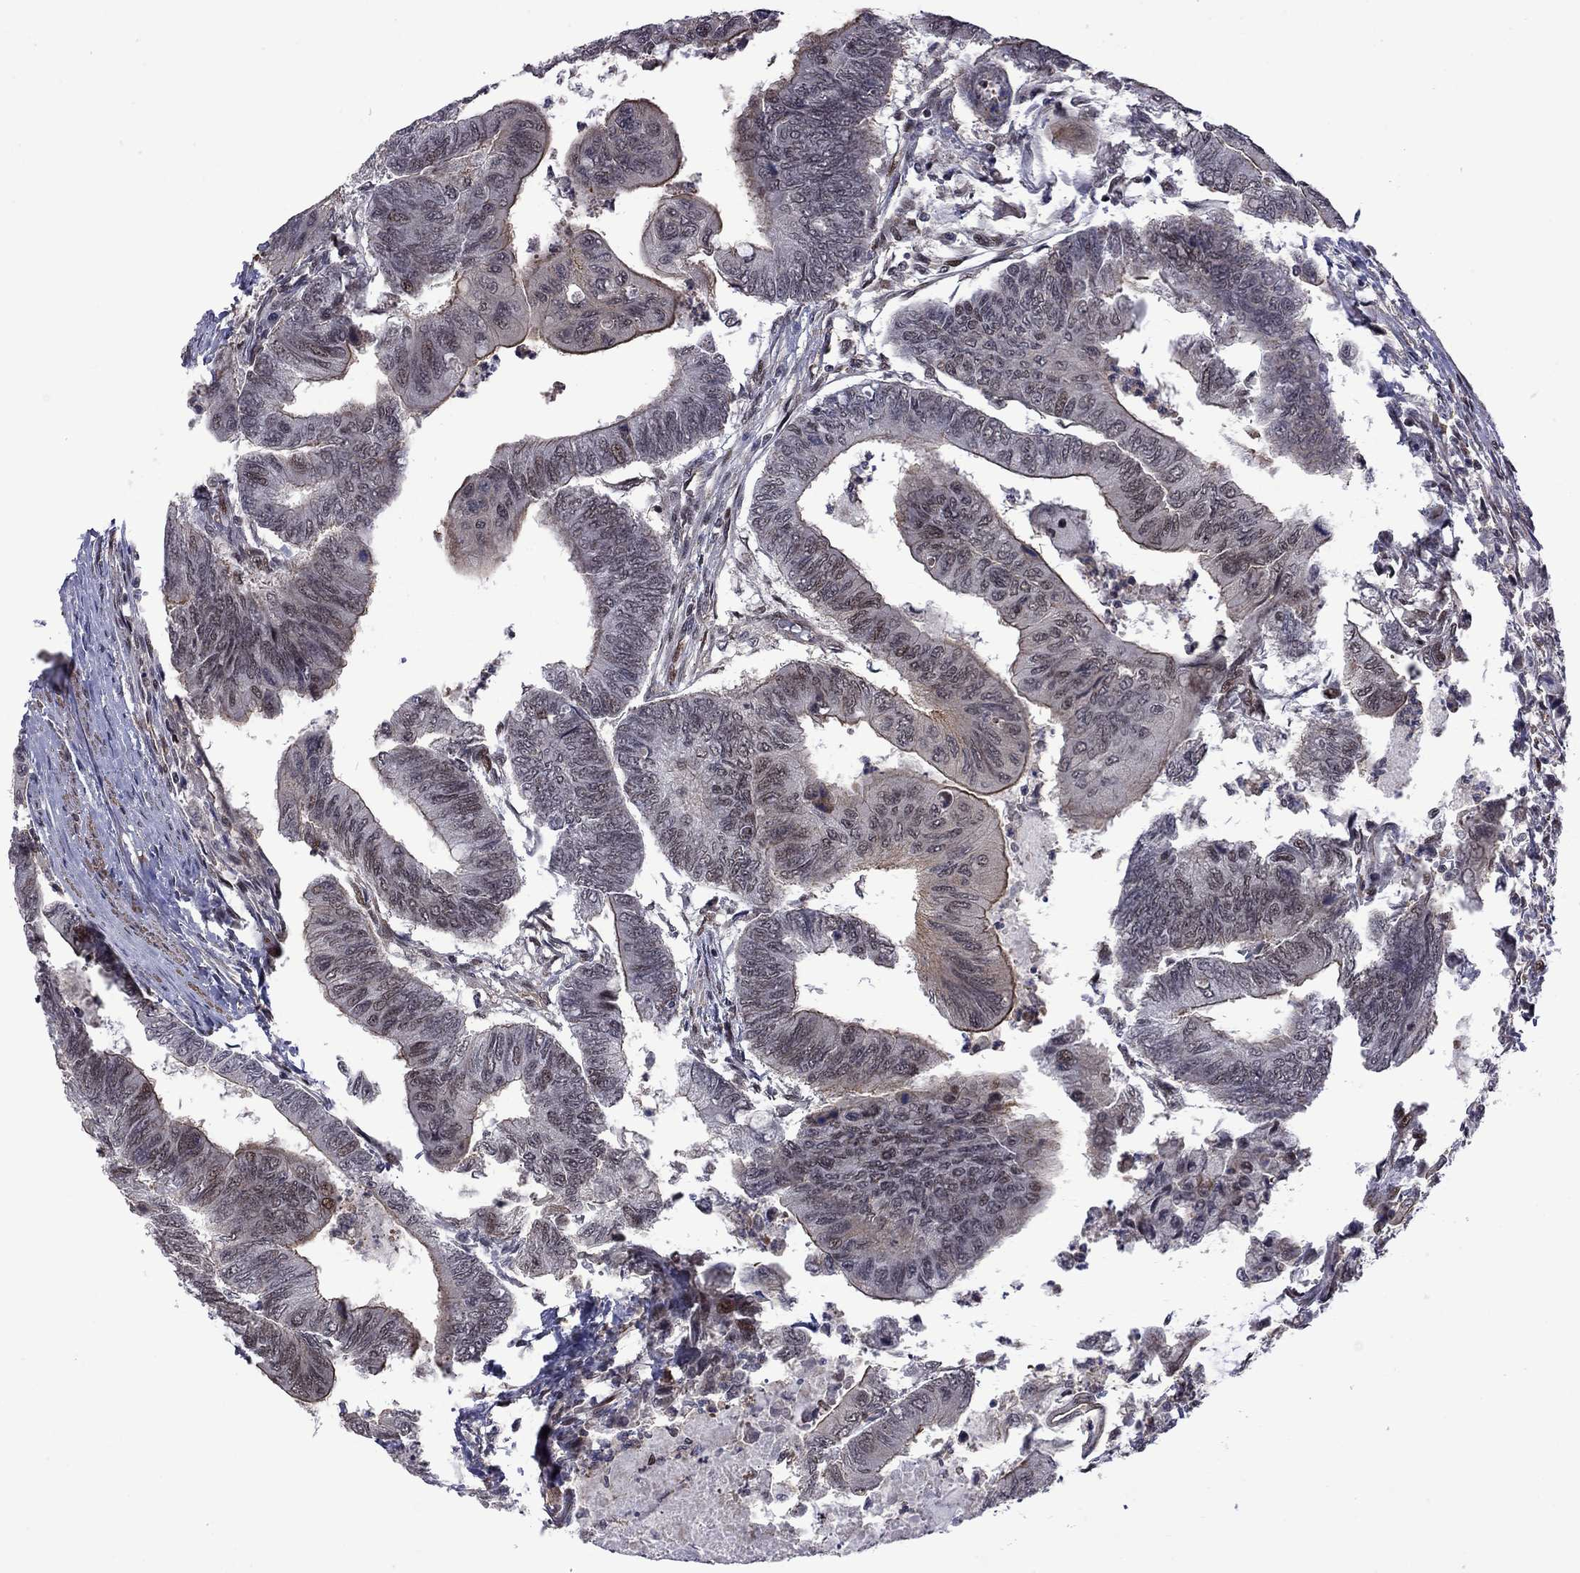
{"staining": {"intensity": "negative", "quantity": "none", "location": "none"}, "tissue": "colorectal cancer", "cell_type": "Tumor cells", "image_type": "cancer", "snomed": [{"axis": "morphology", "description": "Normal tissue, NOS"}, {"axis": "morphology", "description": "Adenocarcinoma, NOS"}, {"axis": "topography", "description": "Rectum"}, {"axis": "topography", "description": "Peripheral nerve tissue"}], "caption": "DAB immunohistochemical staining of adenocarcinoma (colorectal) exhibits no significant staining in tumor cells. Brightfield microscopy of IHC stained with DAB (brown) and hematoxylin (blue), captured at high magnification.", "gene": "BRF1", "patient": {"sex": "male", "age": 92}}